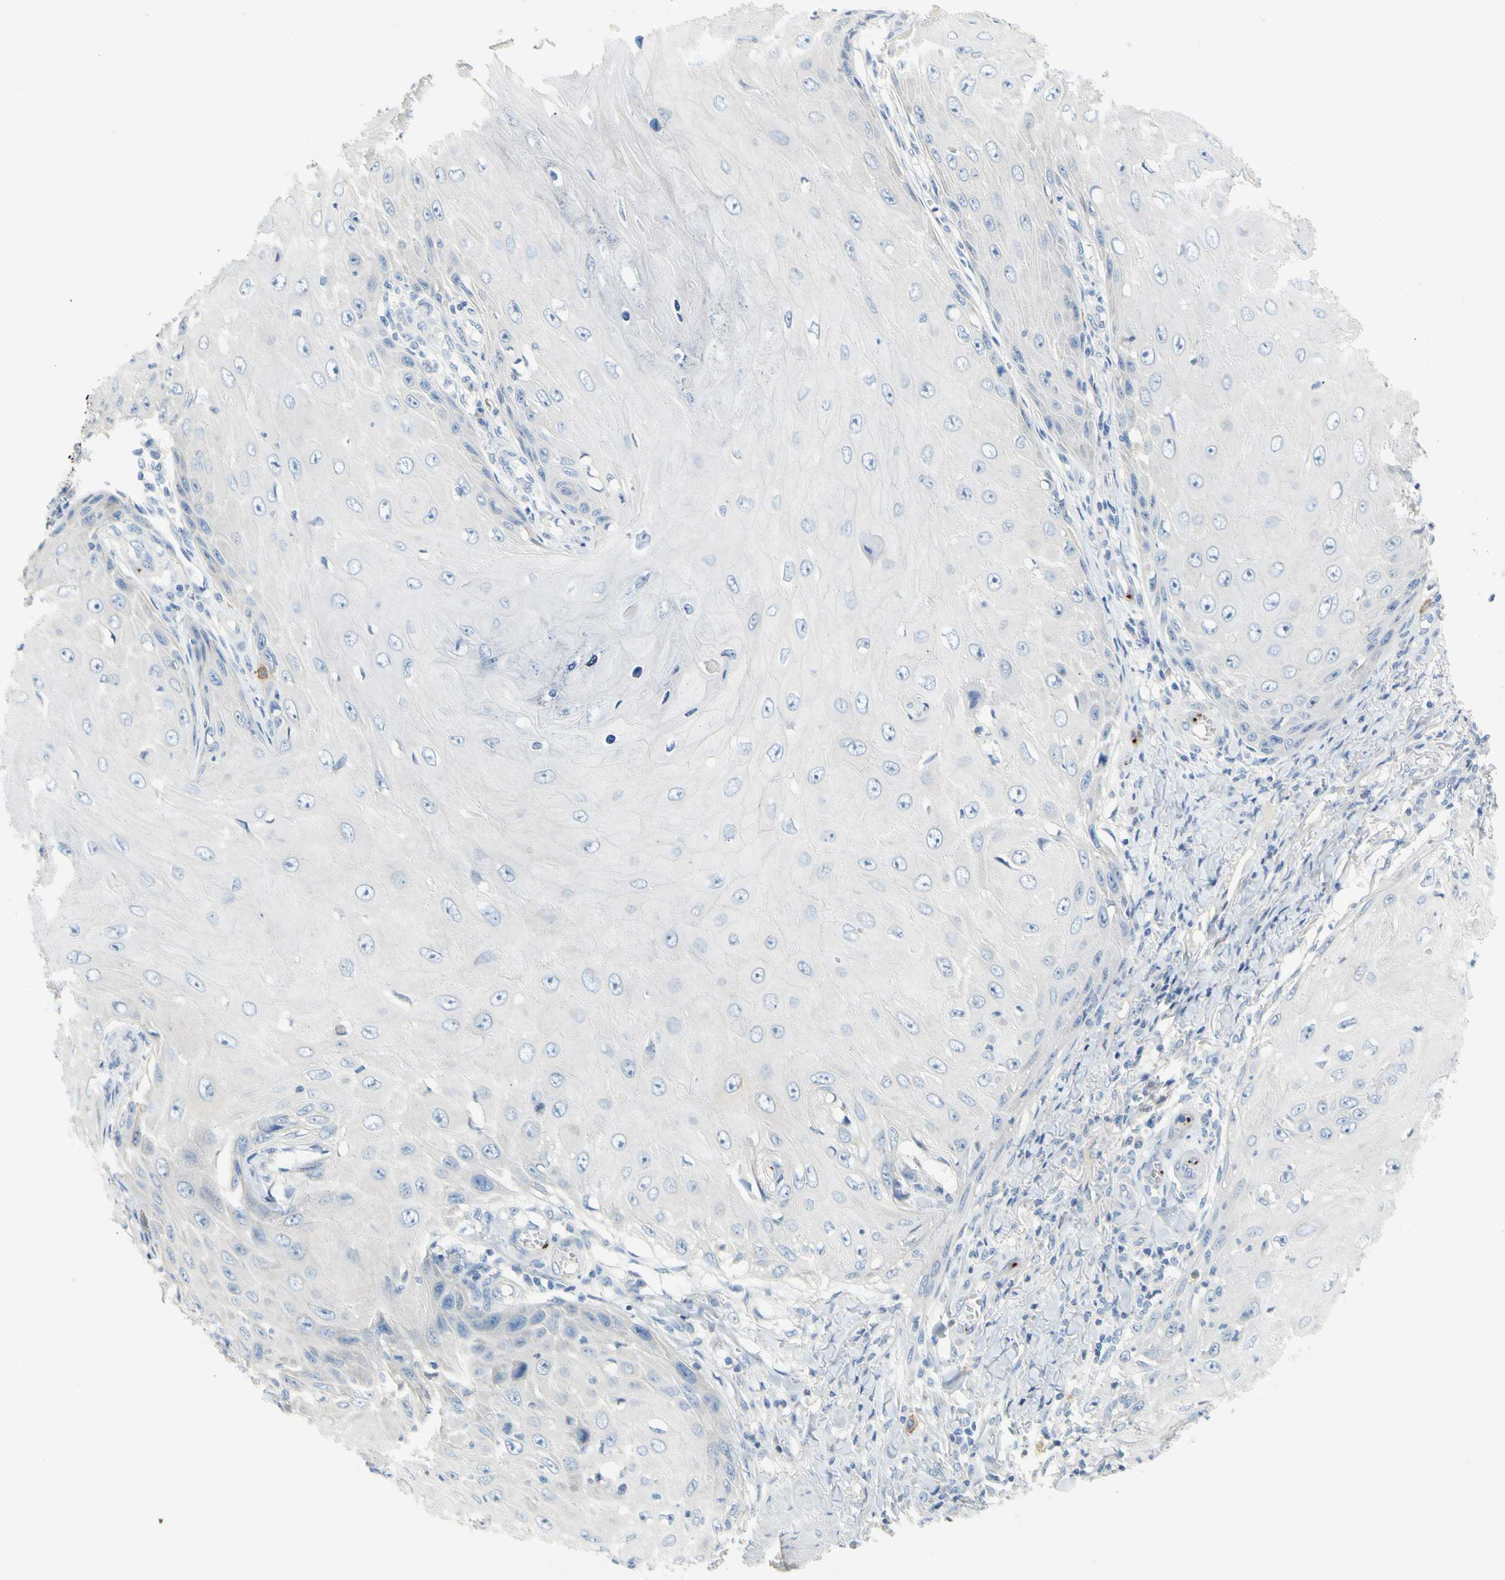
{"staining": {"intensity": "negative", "quantity": "none", "location": "none"}, "tissue": "skin cancer", "cell_type": "Tumor cells", "image_type": "cancer", "snomed": [{"axis": "morphology", "description": "Squamous cell carcinoma, NOS"}, {"axis": "topography", "description": "Skin"}], "caption": "IHC image of neoplastic tissue: human squamous cell carcinoma (skin) stained with DAB (3,3'-diaminobenzidine) reveals no significant protein positivity in tumor cells.", "gene": "PPBP", "patient": {"sex": "female", "age": 73}}